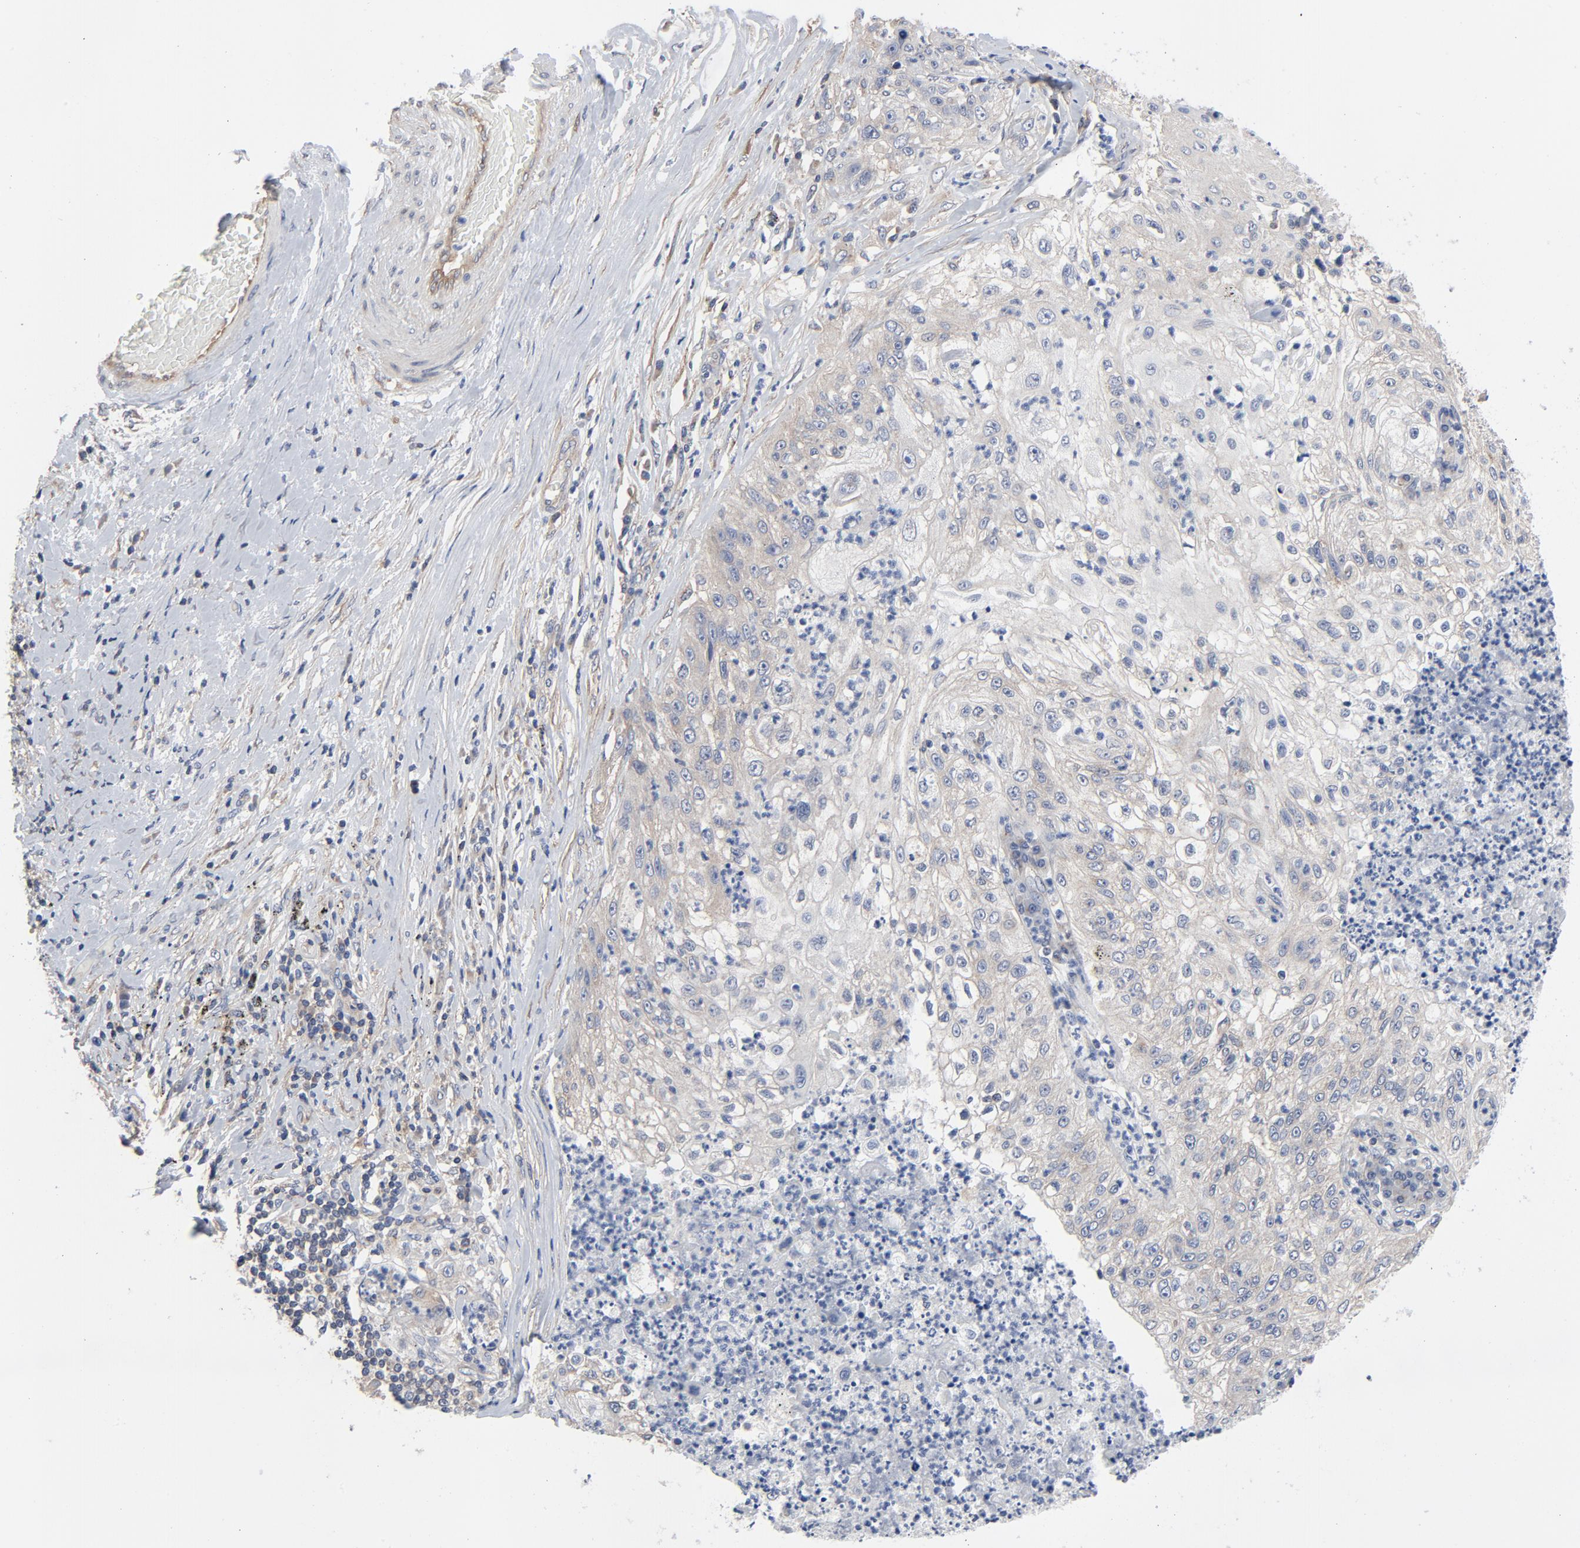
{"staining": {"intensity": "weak", "quantity": "<25%", "location": "cytoplasmic/membranous"}, "tissue": "lung cancer", "cell_type": "Tumor cells", "image_type": "cancer", "snomed": [{"axis": "morphology", "description": "Inflammation, NOS"}, {"axis": "morphology", "description": "Squamous cell carcinoma, NOS"}, {"axis": "topography", "description": "Lymph node"}, {"axis": "topography", "description": "Soft tissue"}, {"axis": "topography", "description": "Lung"}], "caption": "This is a image of immunohistochemistry (IHC) staining of lung squamous cell carcinoma, which shows no expression in tumor cells.", "gene": "DYNLT3", "patient": {"sex": "male", "age": 66}}